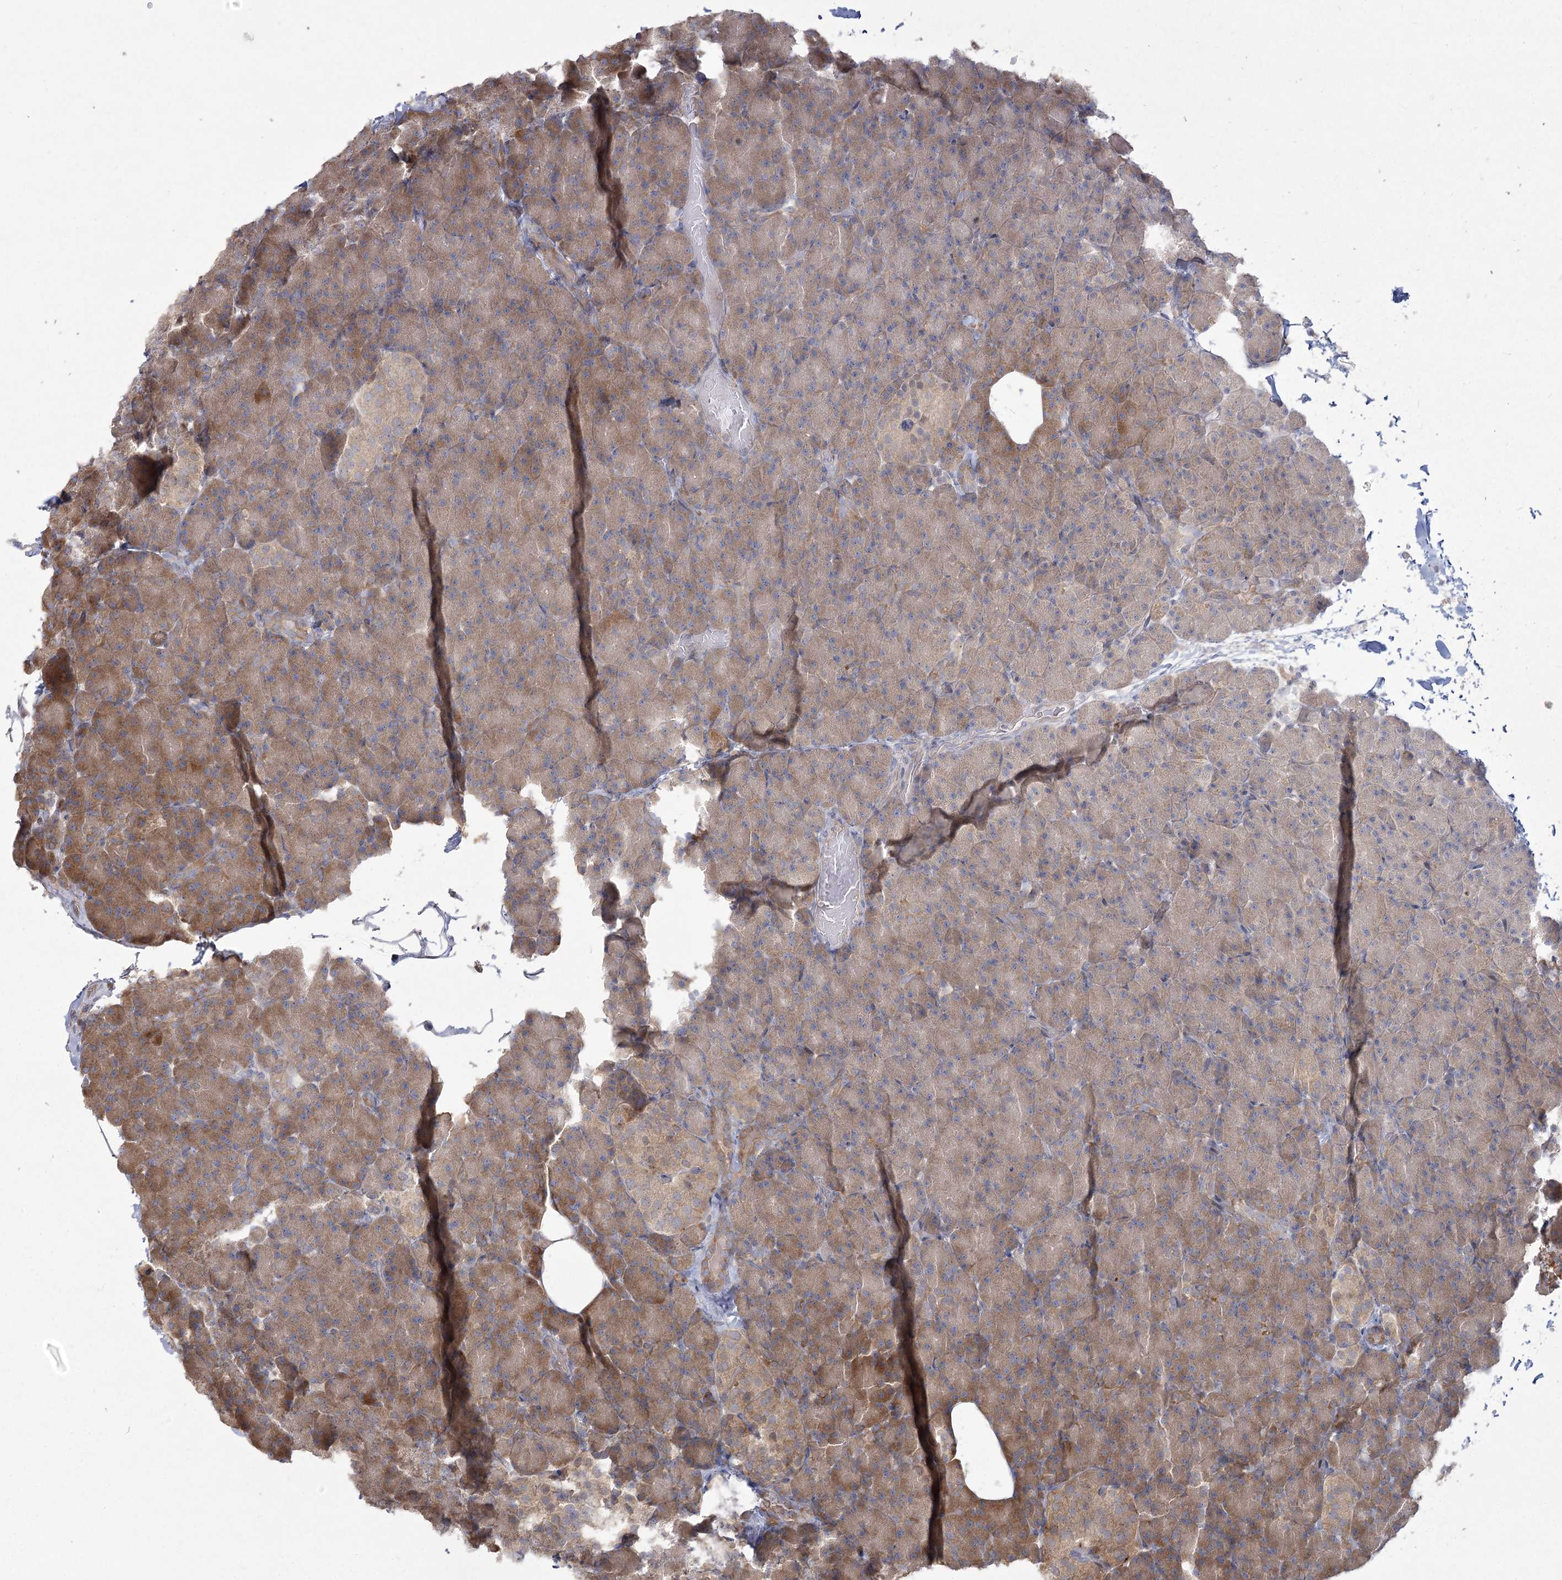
{"staining": {"intensity": "weak", "quantity": ">75%", "location": "cytoplasmic/membranous"}, "tissue": "pancreas", "cell_type": "Exocrine glandular cells", "image_type": "normal", "snomed": [{"axis": "morphology", "description": "Normal tissue, NOS"}, {"axis": "topography", "description": "Pancreas"}], "caption": "Immunohistochemistry (DAB) staining of unremarkable pancreas shows weak cytoplasmic/membranous protein positivity in about >75% of exocrine glandular cells.", "gene": "CAMTA1", "patient": {"sex": "female", "age": 43}}